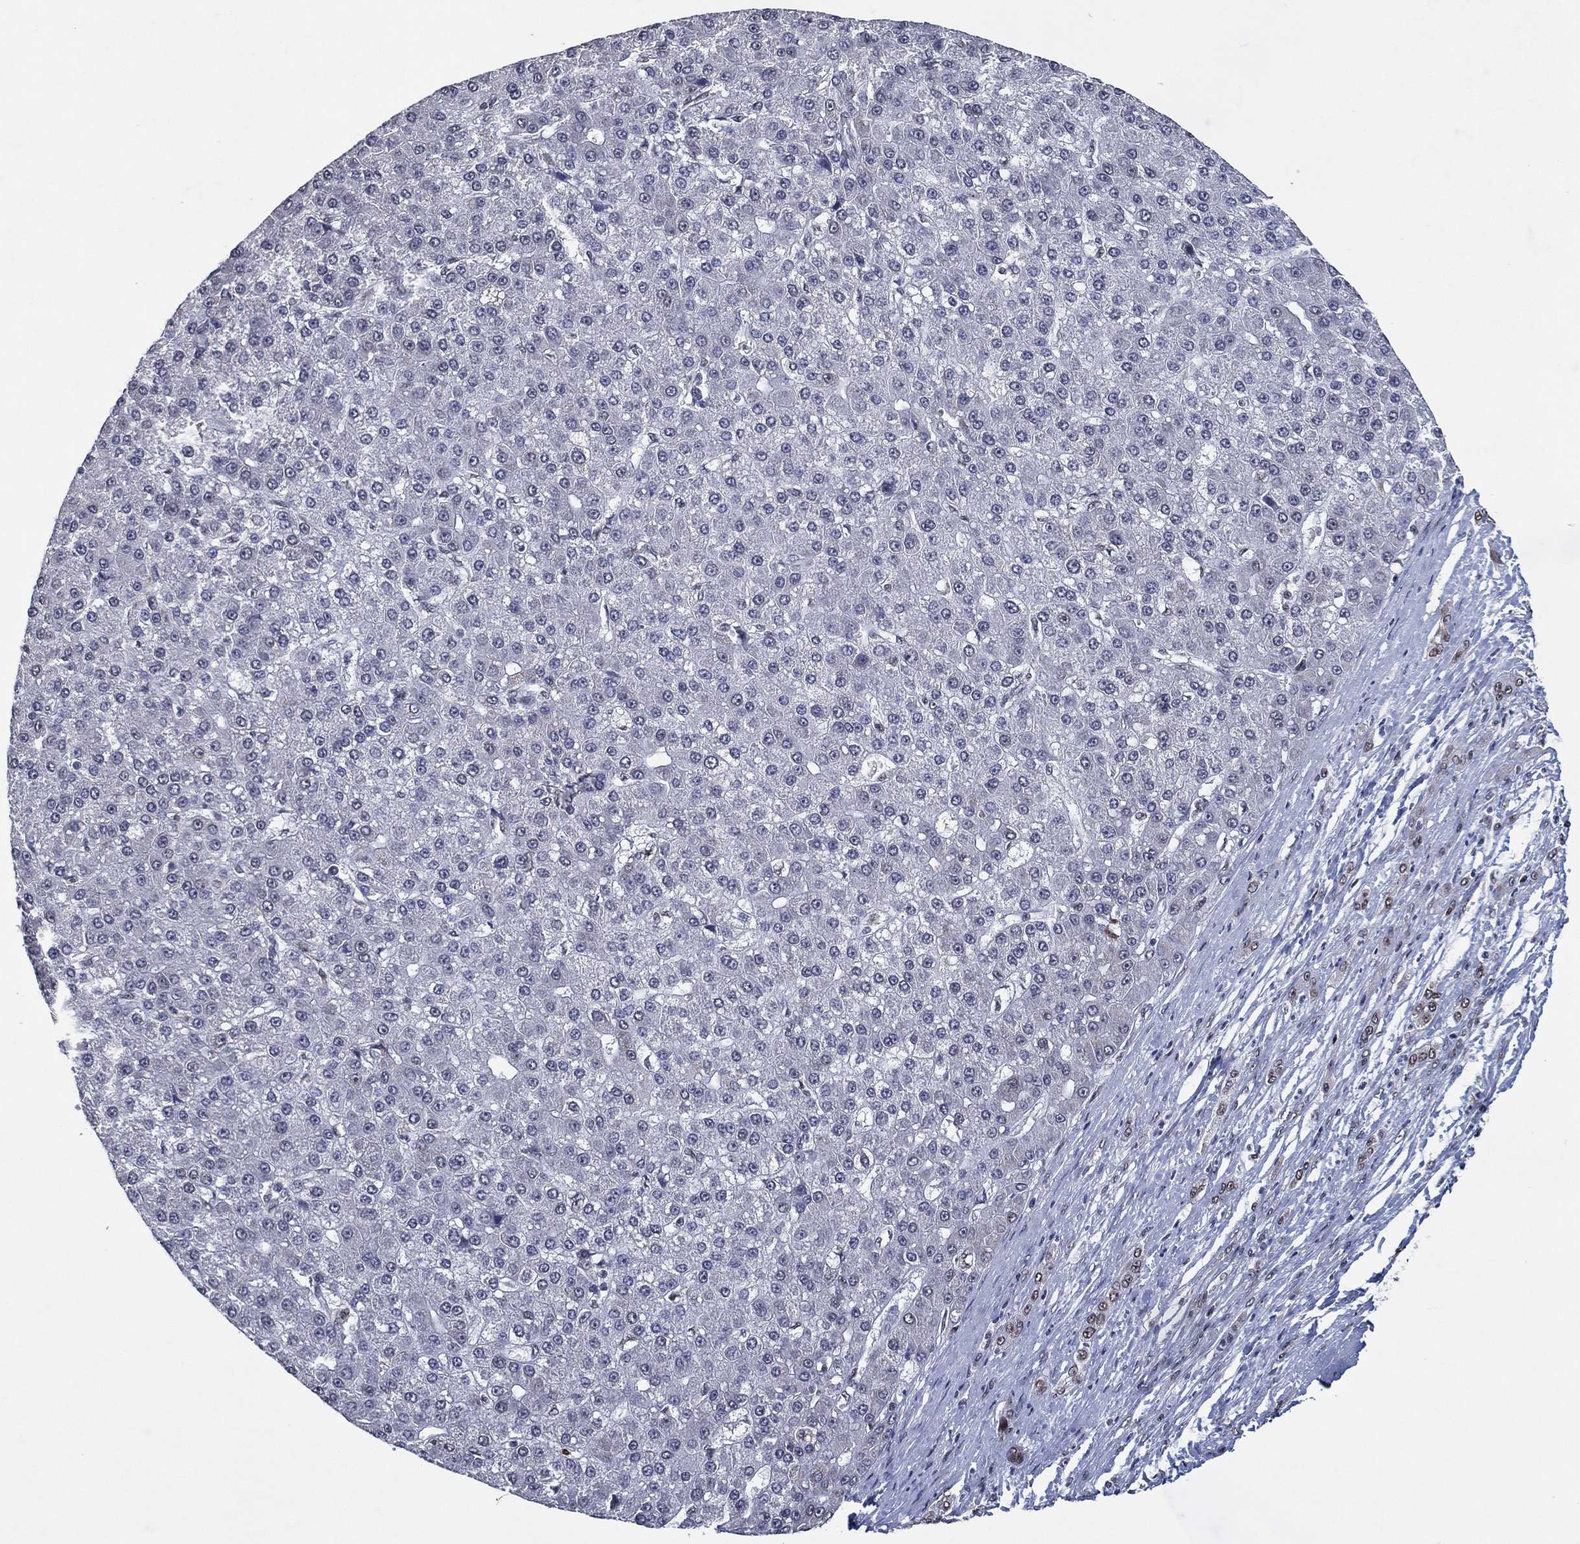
{"staining": {"intensity": "negative", "quantity": "none", "location": "none"}, "tissue": "liver cancer", "cell_type": "Tumor cells", "image_type": "cancer", "snomed": [{"axis": "morphology", "description": "Carcinoma, Hepatocellular, NOS"}, {"axis": "topography", "description": "Liver"}], "caption": "An image of hepatocellular carcinoma (liver) stained for a protein displays no brown staining in tumor cells.", "gene": "ZBTB42", "patient": {"sex": "male", "age": 67}}